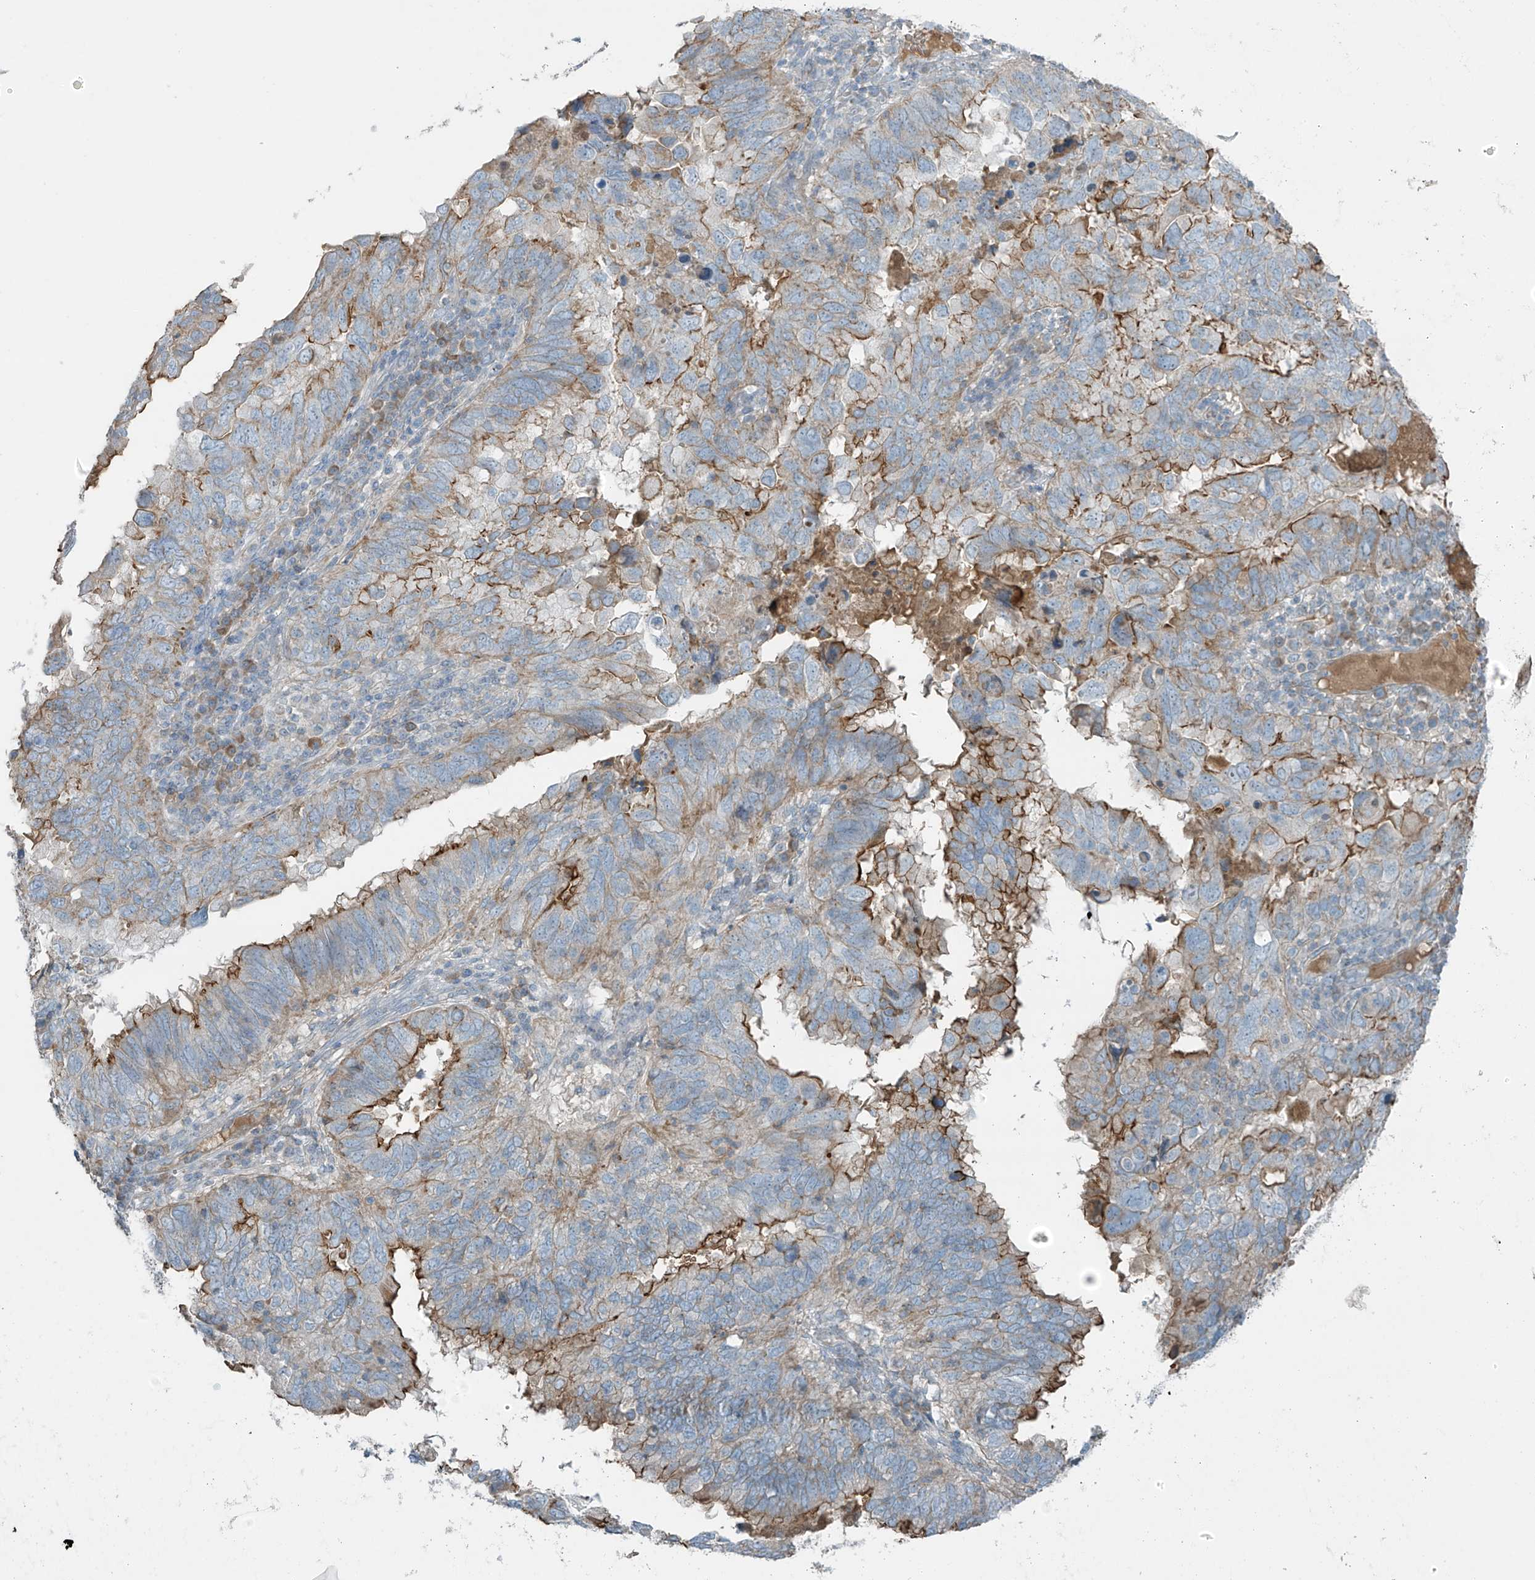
{"staining": {"intensity": "moderate", "quantity": ">75%", "location": "cytoplasmic/membranous"}, "tissue": "endometrial cancer", "cell_type": "Tumor cells", "image_type": "cancer", "snomed": [{"axis": "morphology", "description": "Adenocarcinoma, NOS"}, {"axis": "topography", "description": "Uterus"}], "caption": "Endometrial adenocarcinoma stained for a protein (brown) exhibits moderate cytoplasmic/membranous positive positivity in approximately >75% of tumor cells.", "gene": "FAM131C", "patient": {"sex": "female", "age": 77}}